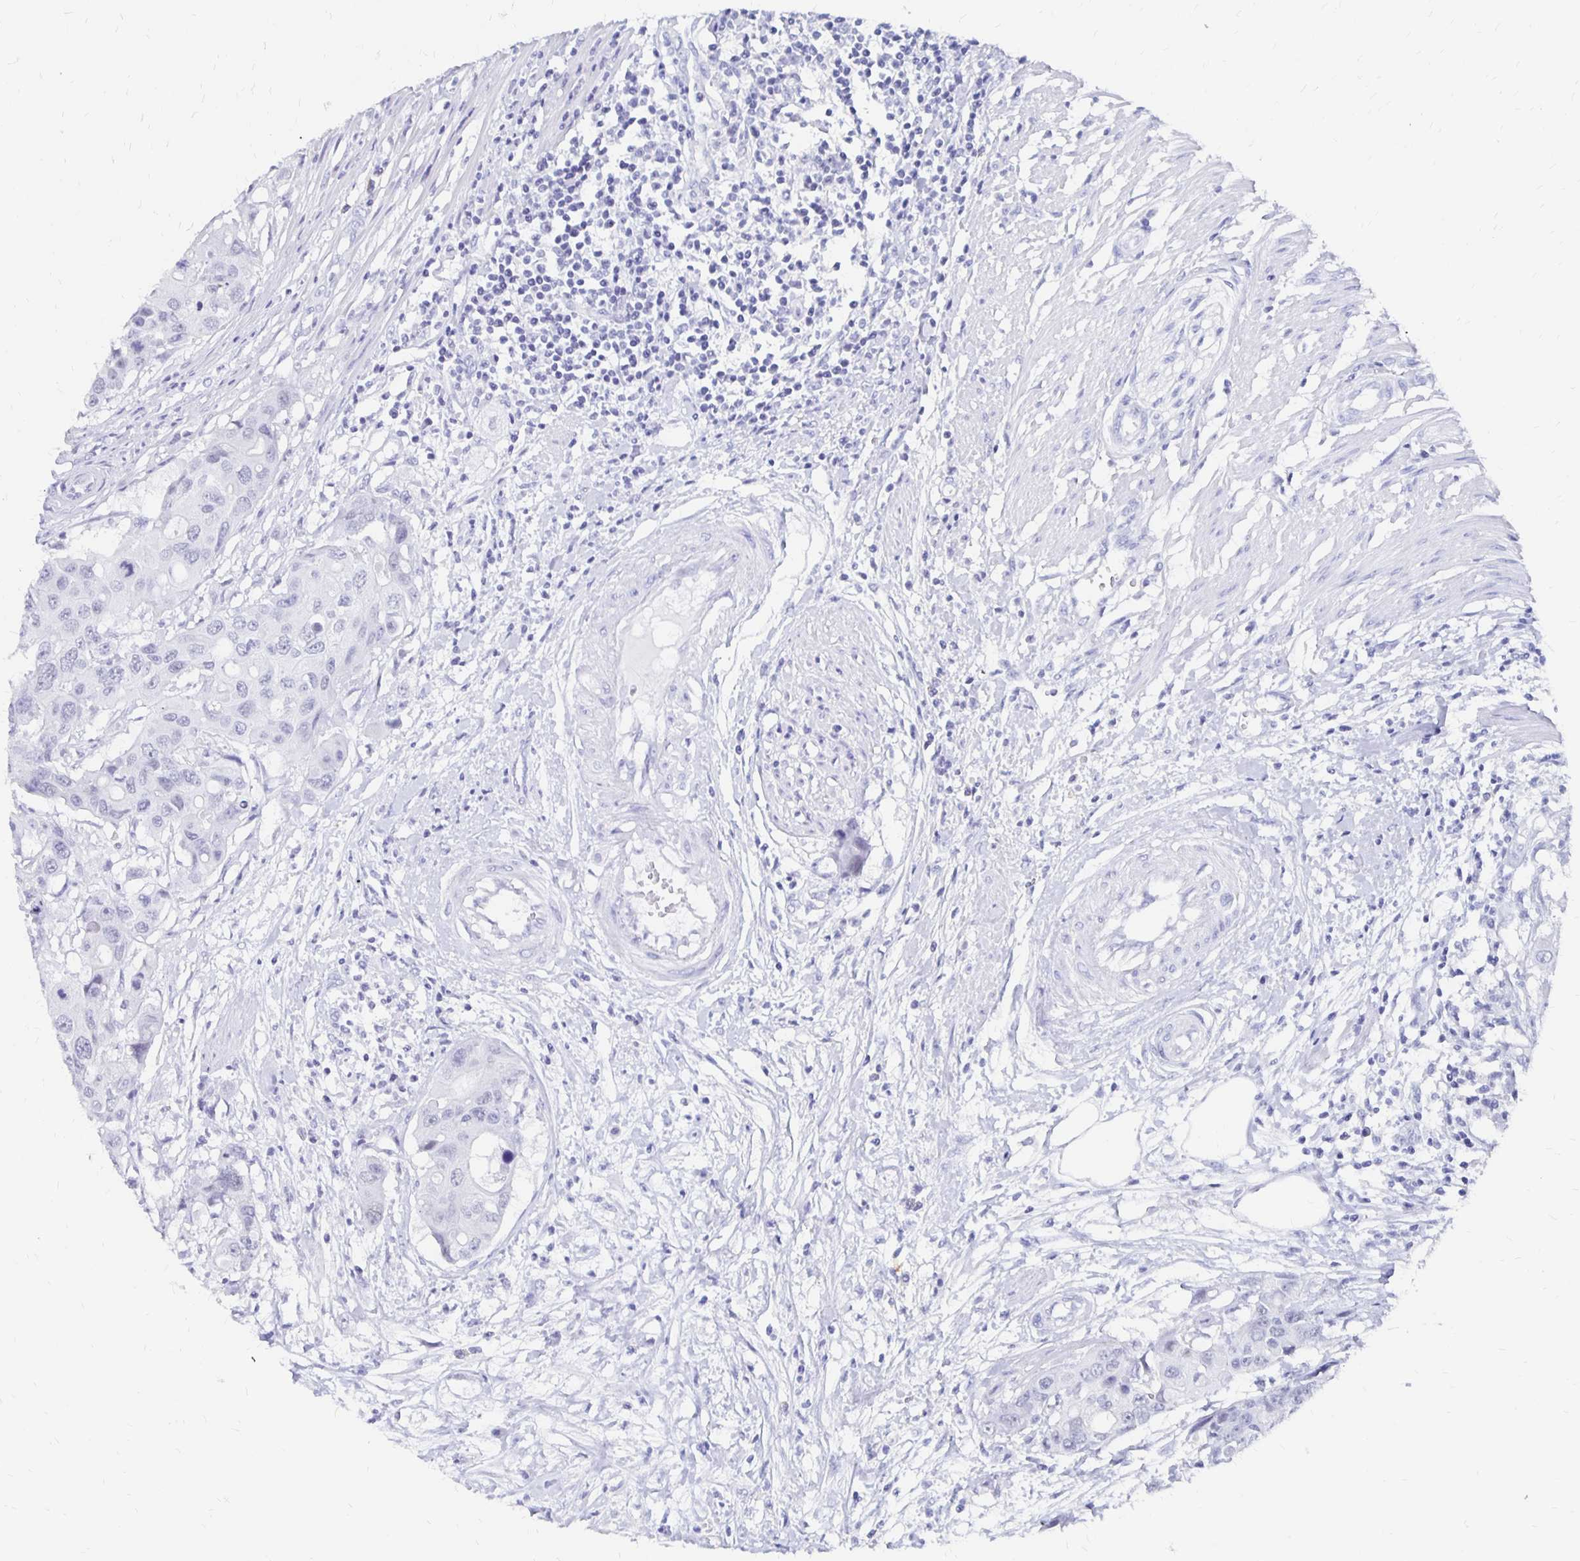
{"staining": {"intensity": "negative", "quantity": "none", "location": "none"}, "tissue": "colorectal cancer", "cell_type": "Tumor cells", "image_type": "cancer", "snomed": [{"axis": "morphology", "description": "Adenocarcinoma, NOS"}, {"axis": "topography", "description": "Colon"}], "caption": "Colorectal cancer was stained to show a protein in brown. There is no significant positivity in tumor cells.", "gene": "SYT2", "patient": {"sex": "male", "age": 77}}